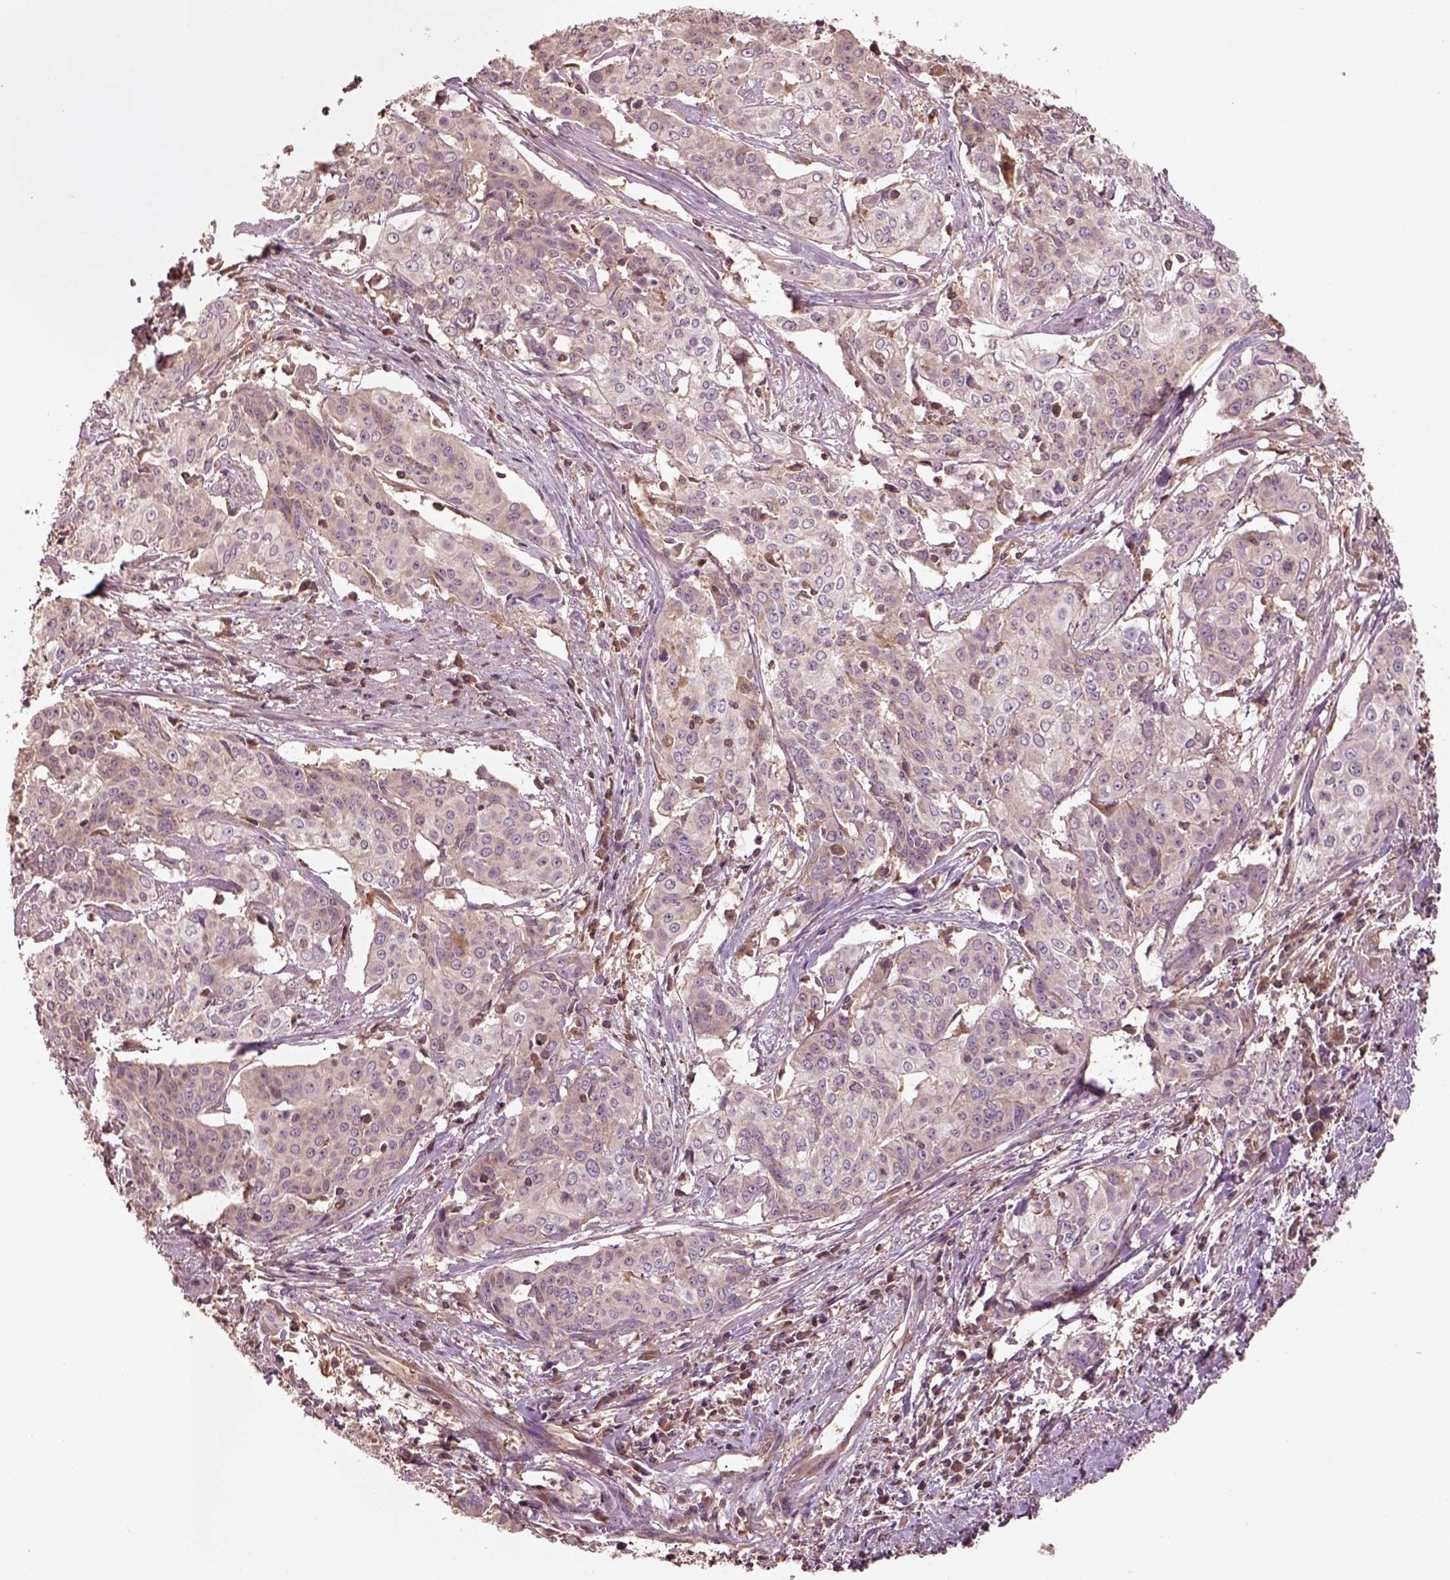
{"staining": {"intensity": "negative", "quantity": "none", "location": "none"}, "tissue": "cervical cancer", "cell_type": "Tumor cells", "image_type": "cancer", "snomed": [{"axis": "morphology", "description": "Squamous cell carcinoma, NOS"}, {"axis": "topography", "description": "Cervix"}], "caption": "High power microscopy photomicrograph of an immunohistochemistry photomicrograph of cervical cancer (squamous cell carcinoma), revealing no significant staining in tumor cells.", "gene": "TRADD", "patient": {"sex": "female", "age": 39}}